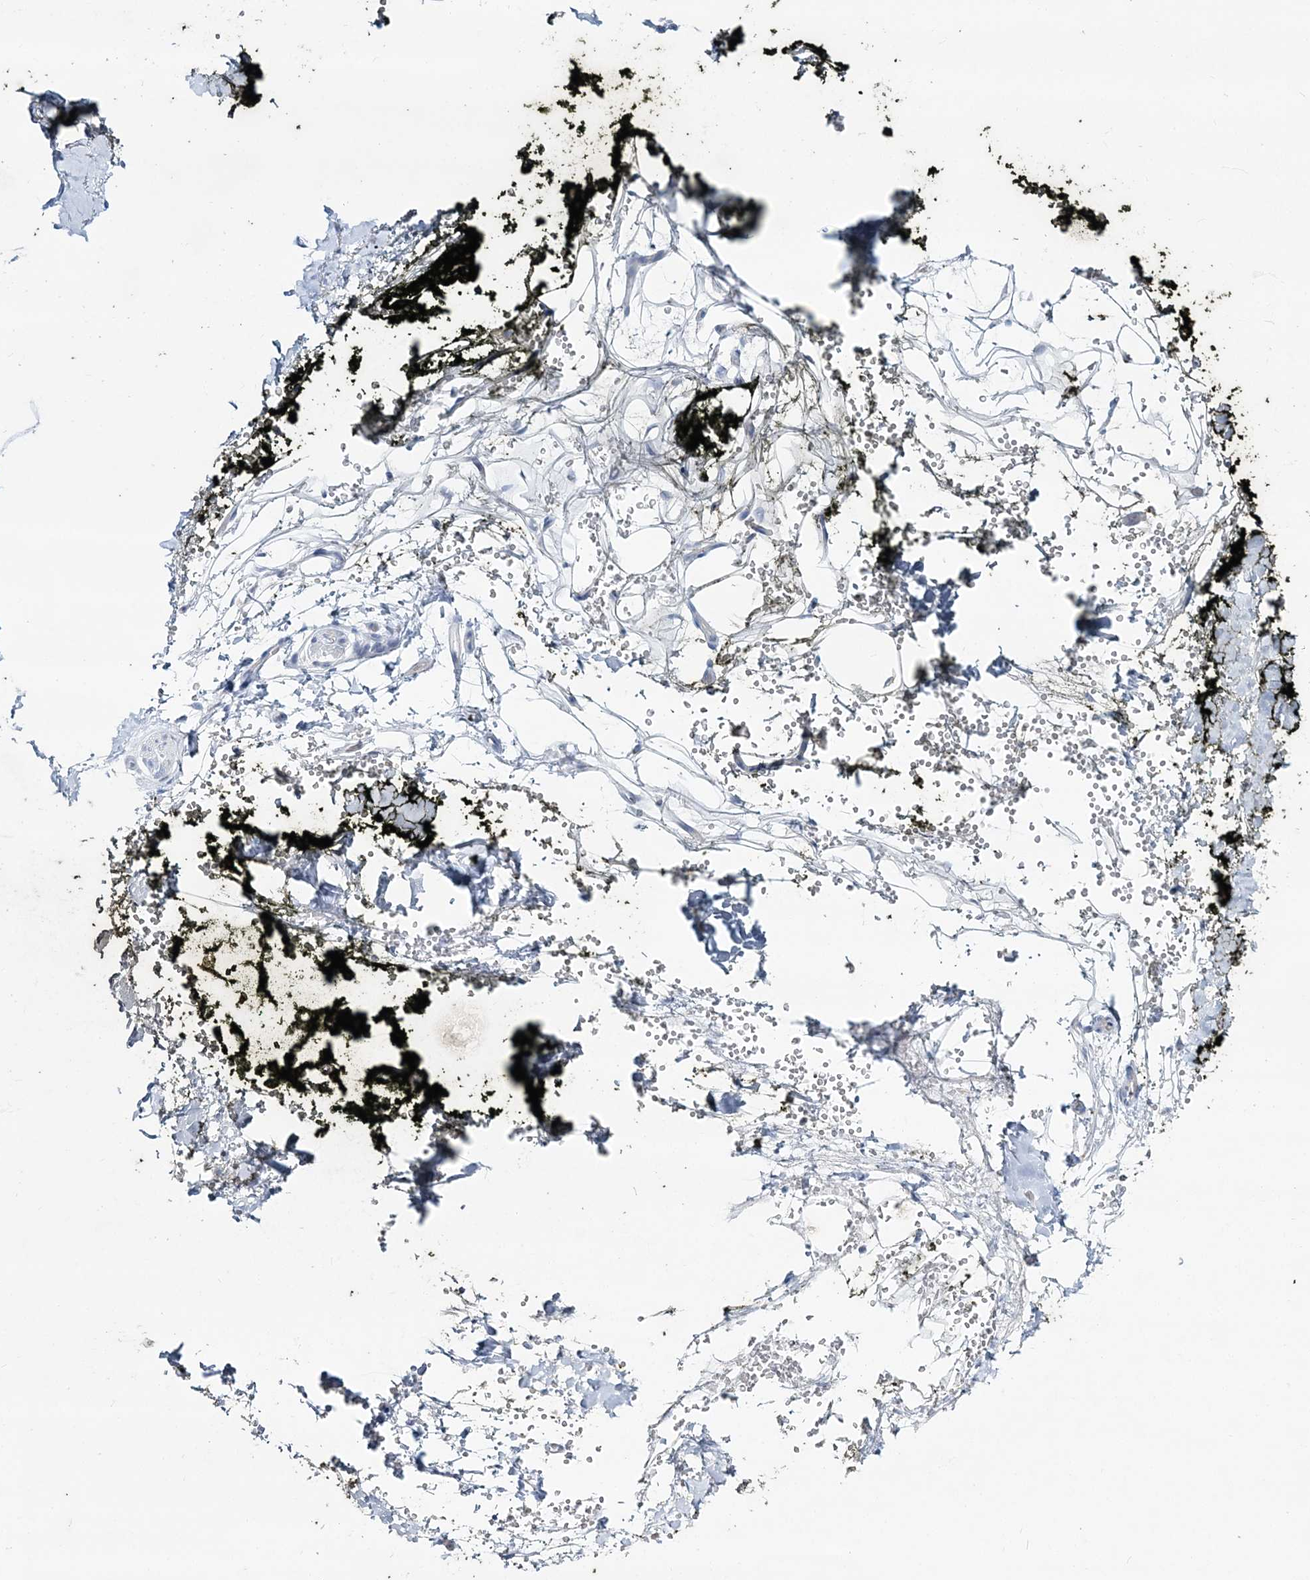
{"staining": {"intensity": "negative", "quantity": "none", "location": "none"}, "tissue": "adipose tissue", "cell_type": "Adipocytes", "image_type": "normal", "snomed": [{"axis": "morphology", "description": "Normal tissue, NOS"}, {"axis": "morphology", "description": "Adenocarcinoma, NOS"}, {"axis": "topography", "description": "Pancreas"}, {"axis": "topography", "description": "Peripheral nerve tissue"}], "caption": "Immunohistochemistry (IHC) of normal human adipose tissue displays no staining in adipocytes. (DAB (3,3'-diaminobenzidine) IHC with hematoxylin counter stain).", "gene": "ADGRL1", "patient": {"sex": "male", "age": 59}}